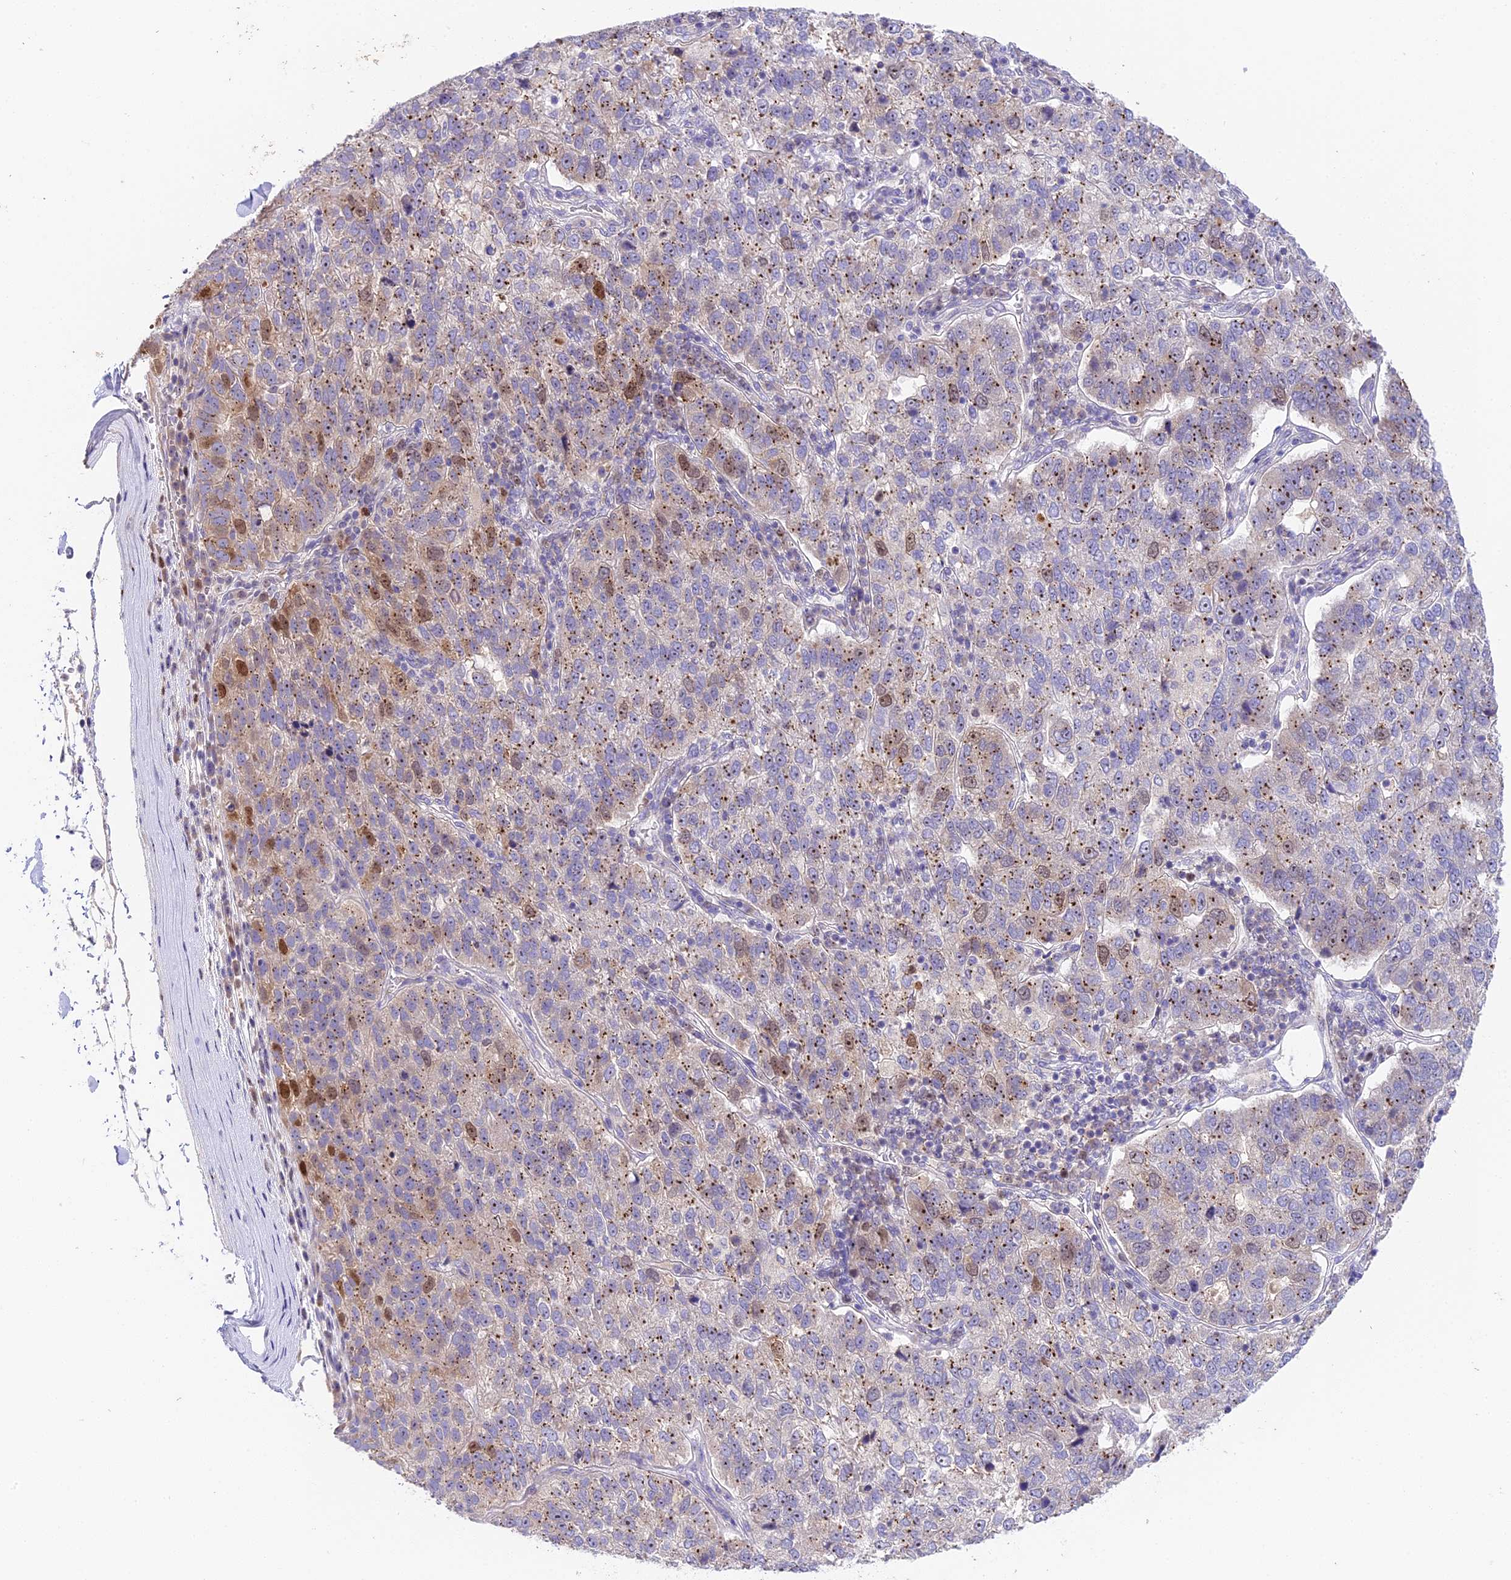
{"staining": {"intensity": "moderate", "quantity": "<25%", "location": "nuclear"}, "tissue": "pancreatic cancer", "cell_type": "Tumor cells", "image_type": "cancer", "snomed": [{"axis": "morphology", "description": "Adenocarcinoma, NOS"}, {"axis": "topography", "description": "Pancreas"}], "caption": "Brown immunohistochemical staining in pancreatic adenocarcinoma demonstrates moderate nuclear staining in about <25% of tumor cells.", "gene": "RAD51", "patient": {"sex": "female", "age": 61}}